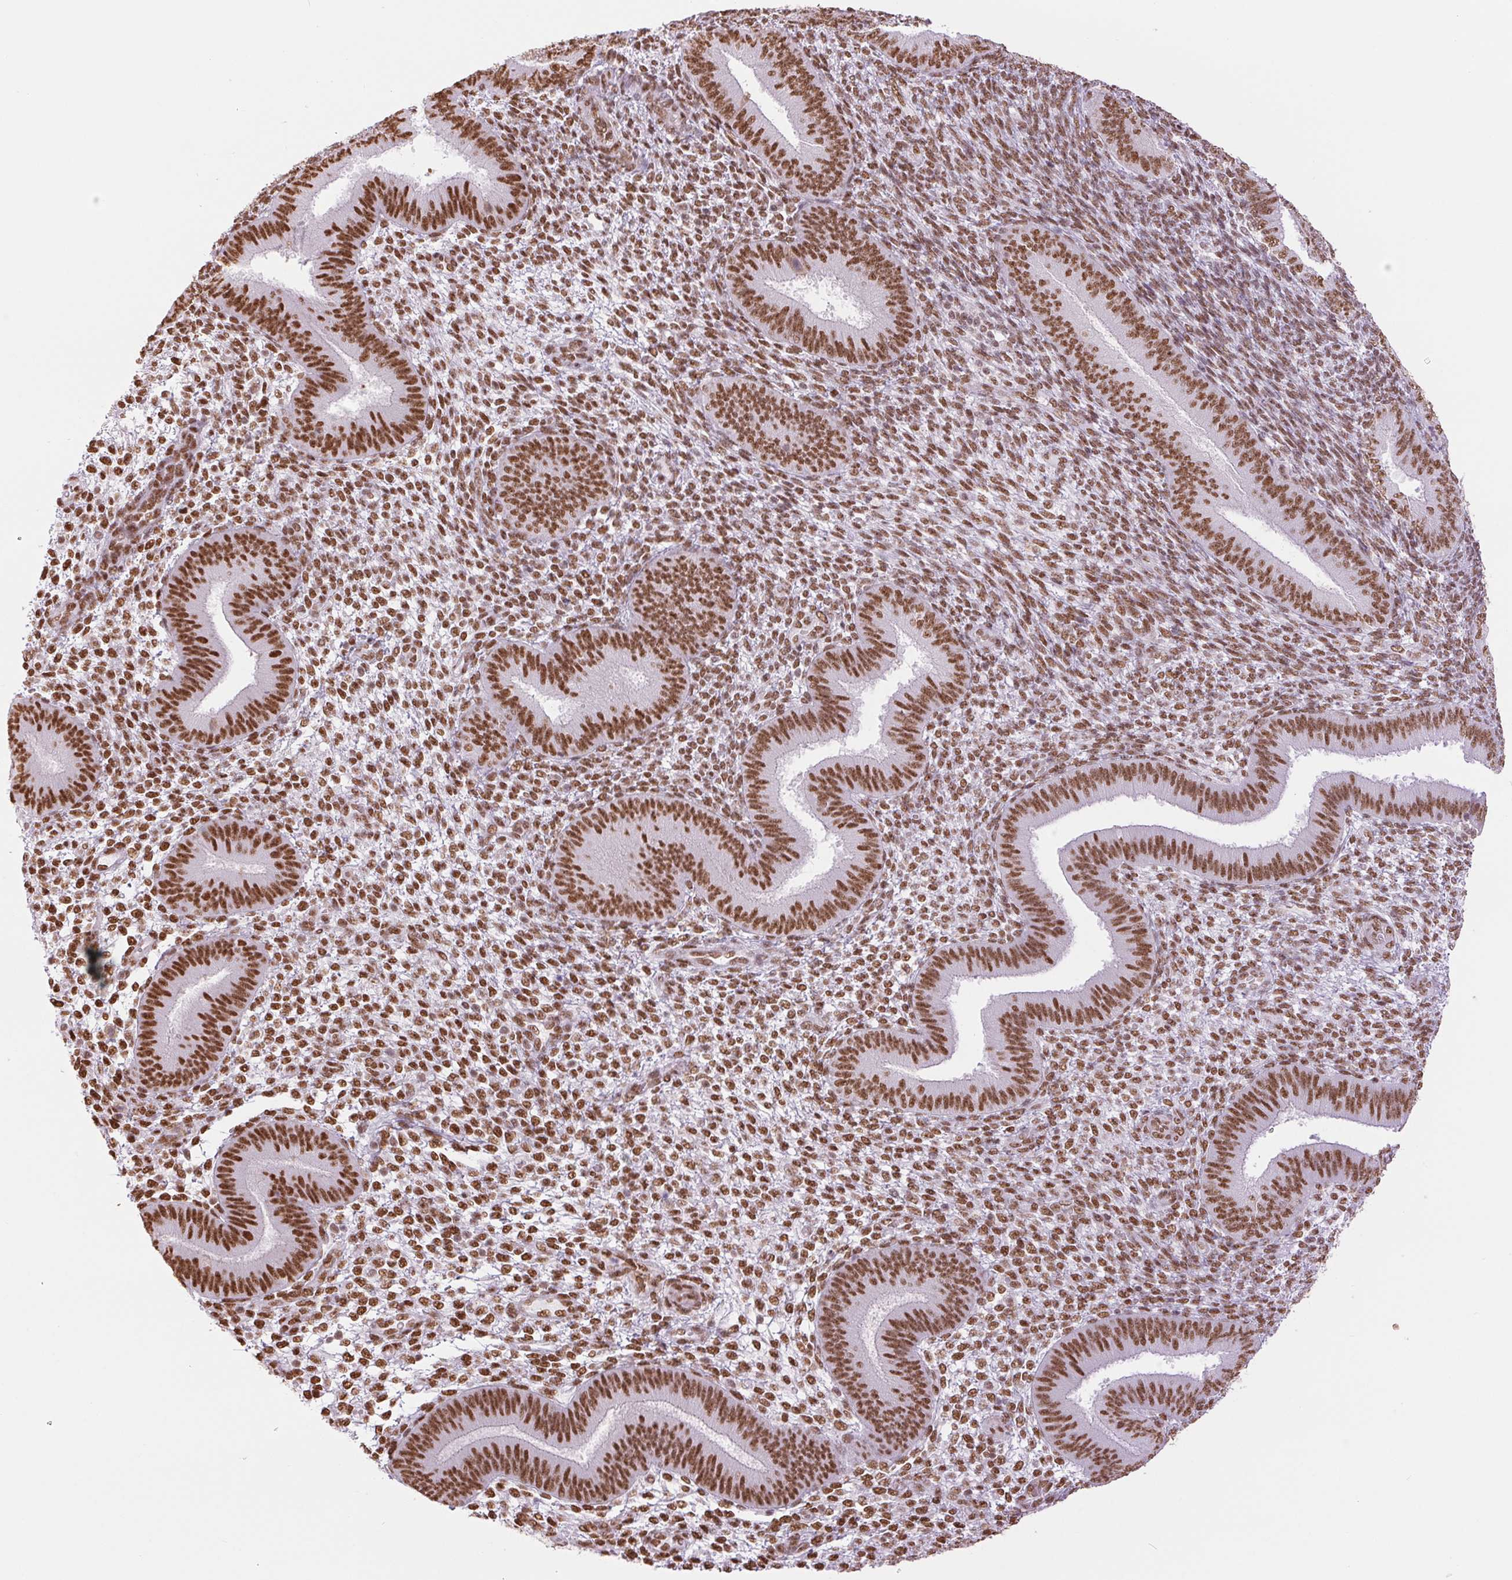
{"staining": {"intensity": "moderate", "quantity": "25%-75%", "location": "nuclear"}, "tissue": "endometrium", "cell_type": "Cells in endometrial stroma", "image_type": "normal", "snomed": [{"axis": "morphology", "description": "Normal tissue, NOS"}, {"axis": "topography", "description": "Endometrium"}], "caption": "Immunohistochemical staining of unremarkable endometrium shows medium levels of moderate nuclear expression in about 25%-75% of cells in endometrial stroma.", "gene": "ZFR2", "patient": {"sex": "female", "age": 39}}